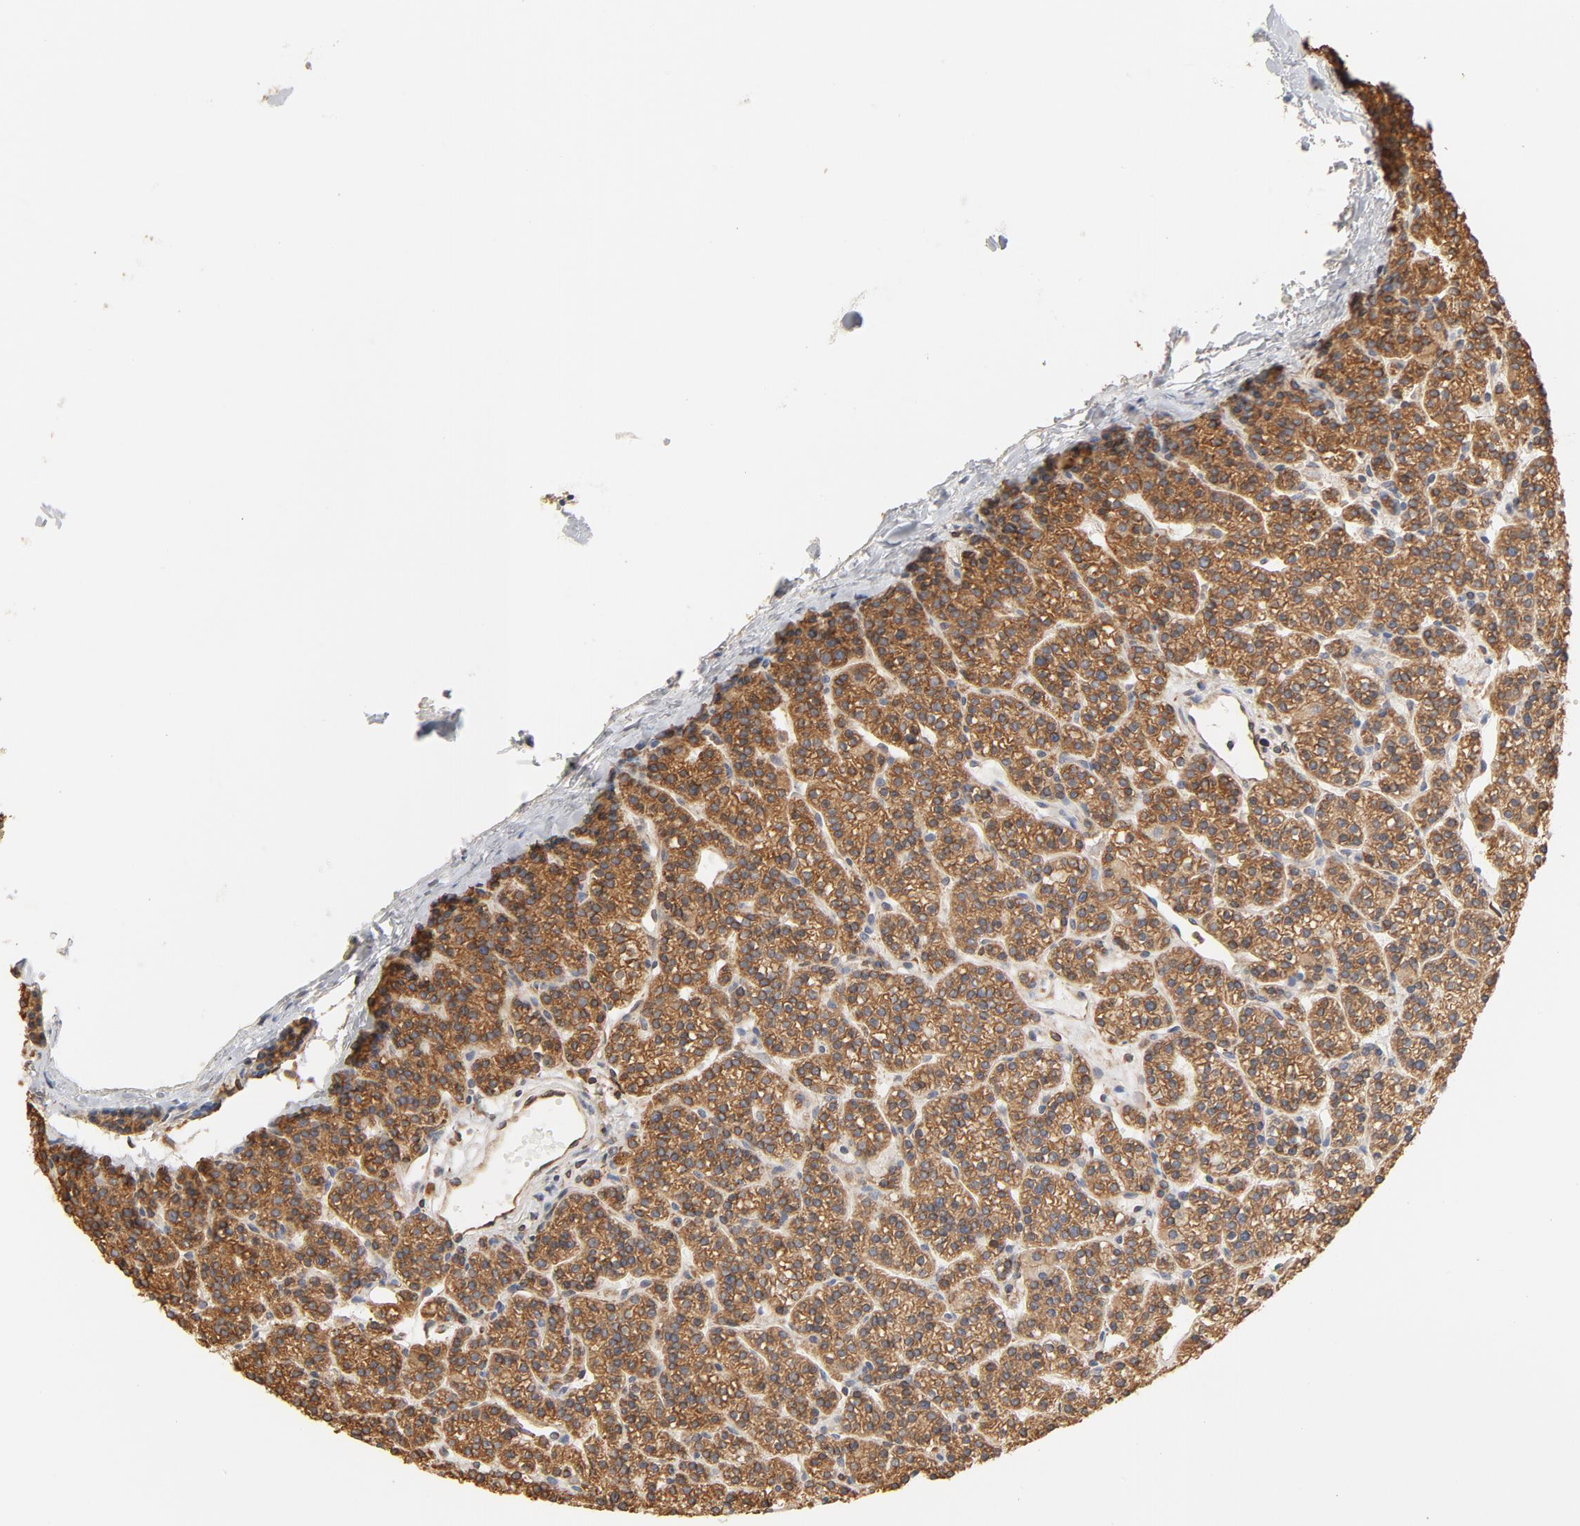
{"staining": {"intensity": "moderate", "quantity": "25%-75%", "location": "cytoplasmic/membranous"}, "tissue": "parathyroid gland", "cell_type": "Glandular cells", "image_type": "normal", "snomed": [{"axis": "morphology", "description": "Normal tissue, NOS"}, {"axis": "topography", "description": "Parathyroid gland"}], "caption": "Immunohistochemical staining of normal parathyroid gland reveals medium levels of moderate cytoplasmic/membranous positivity in approximately 25%-75% of glandular cells.", "gene": "BCAP31", "patient": {"sex": "female", "age": 50}}